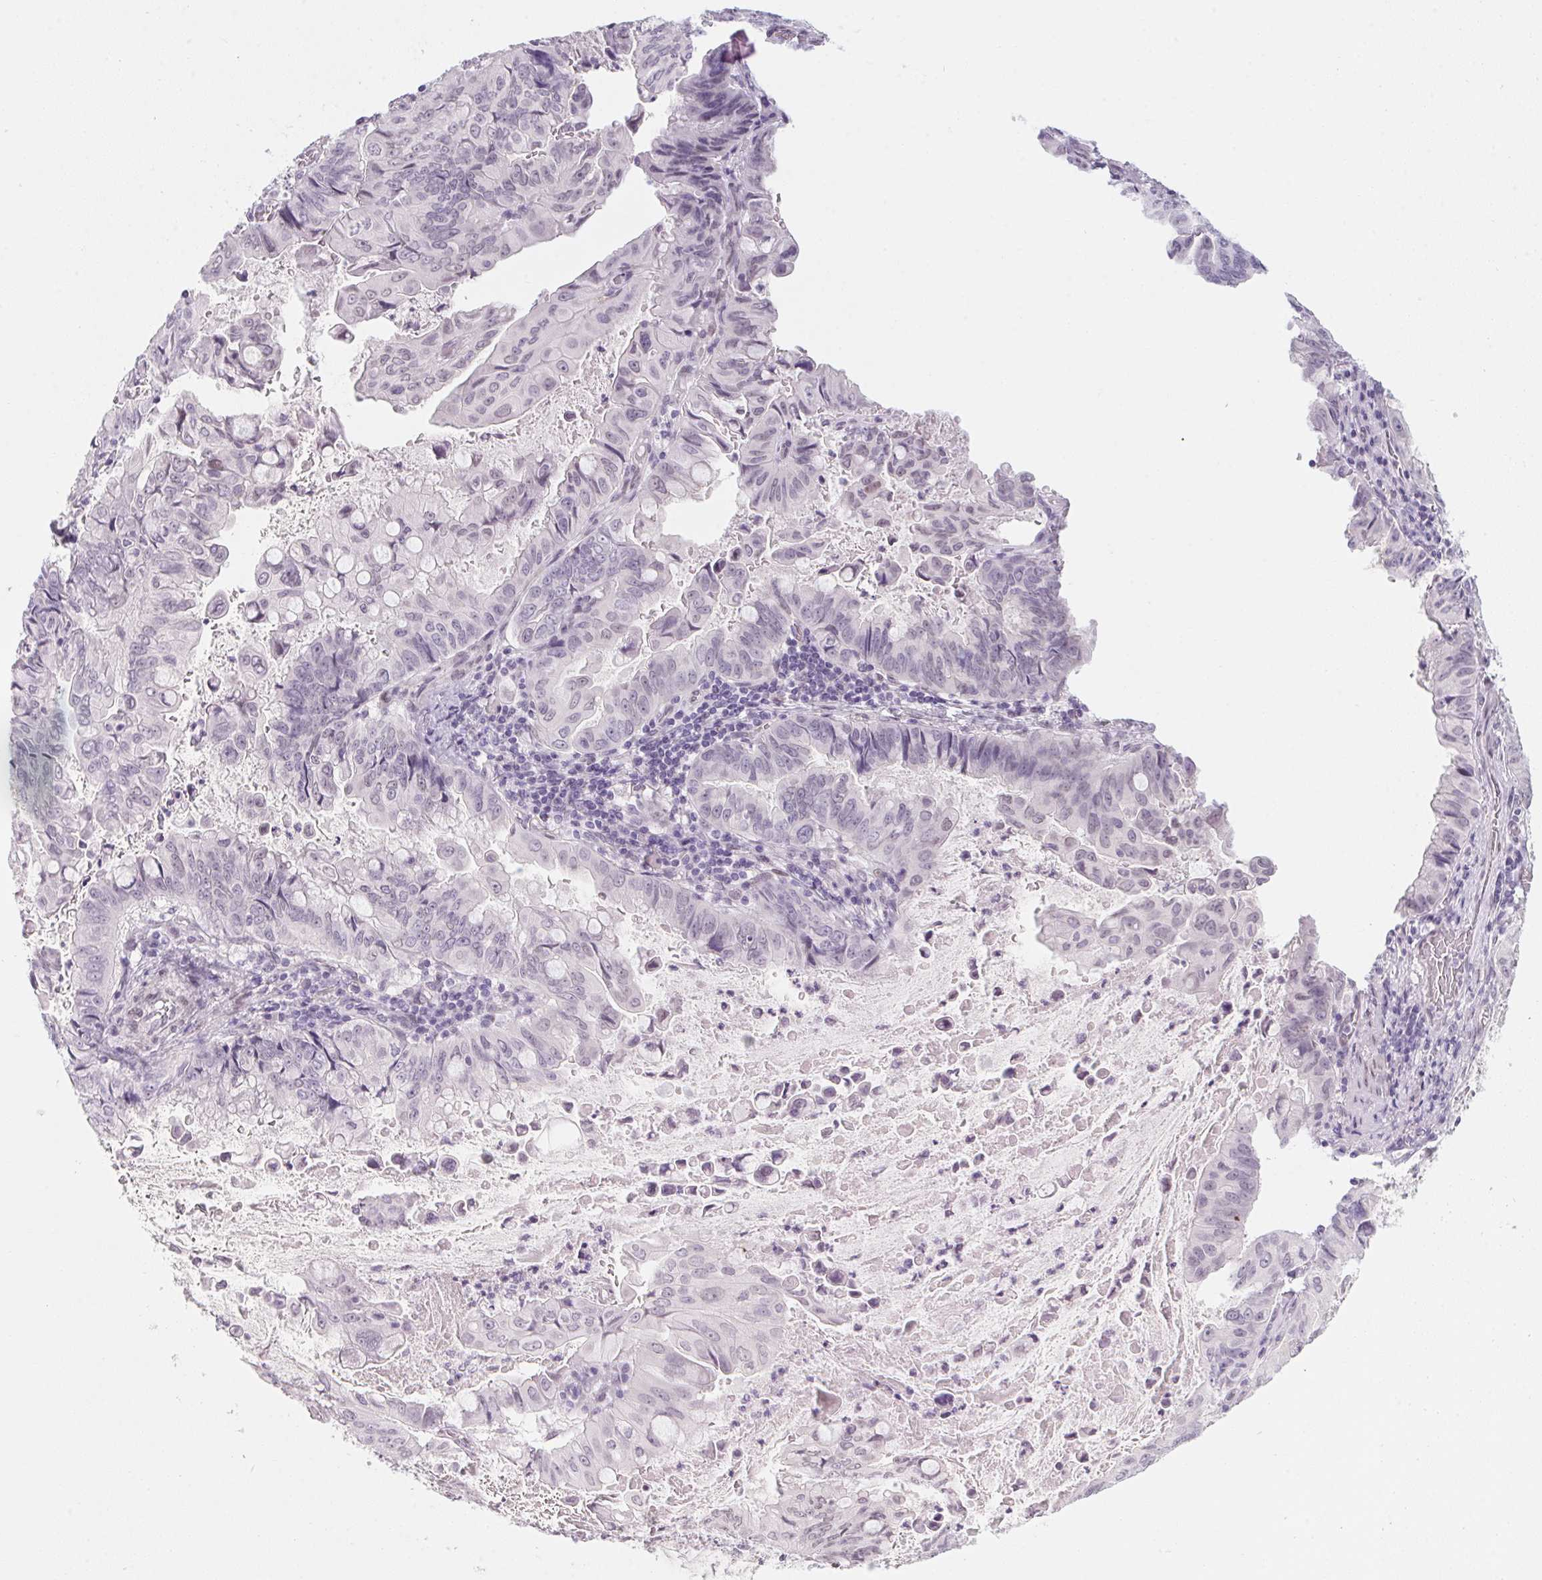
{"staining": {"intensity": "negative", "quantity": "none", "location": "none"}, "tissue": "stomach cancer", "cell_type": "Tumor cells", "image_type": "cancer", "snomed": [{"axis": "morphology", "description": "Adenocarcinoma, NOS"}, {"axis": "topography", "description": "Stomach, upper"}], "caption": "Tumor cells are negative for brown protein staining in adenocarcinoma (stomach).", "gene": "KCNQ2", "patient": {"sex": "male", "age": 80}}